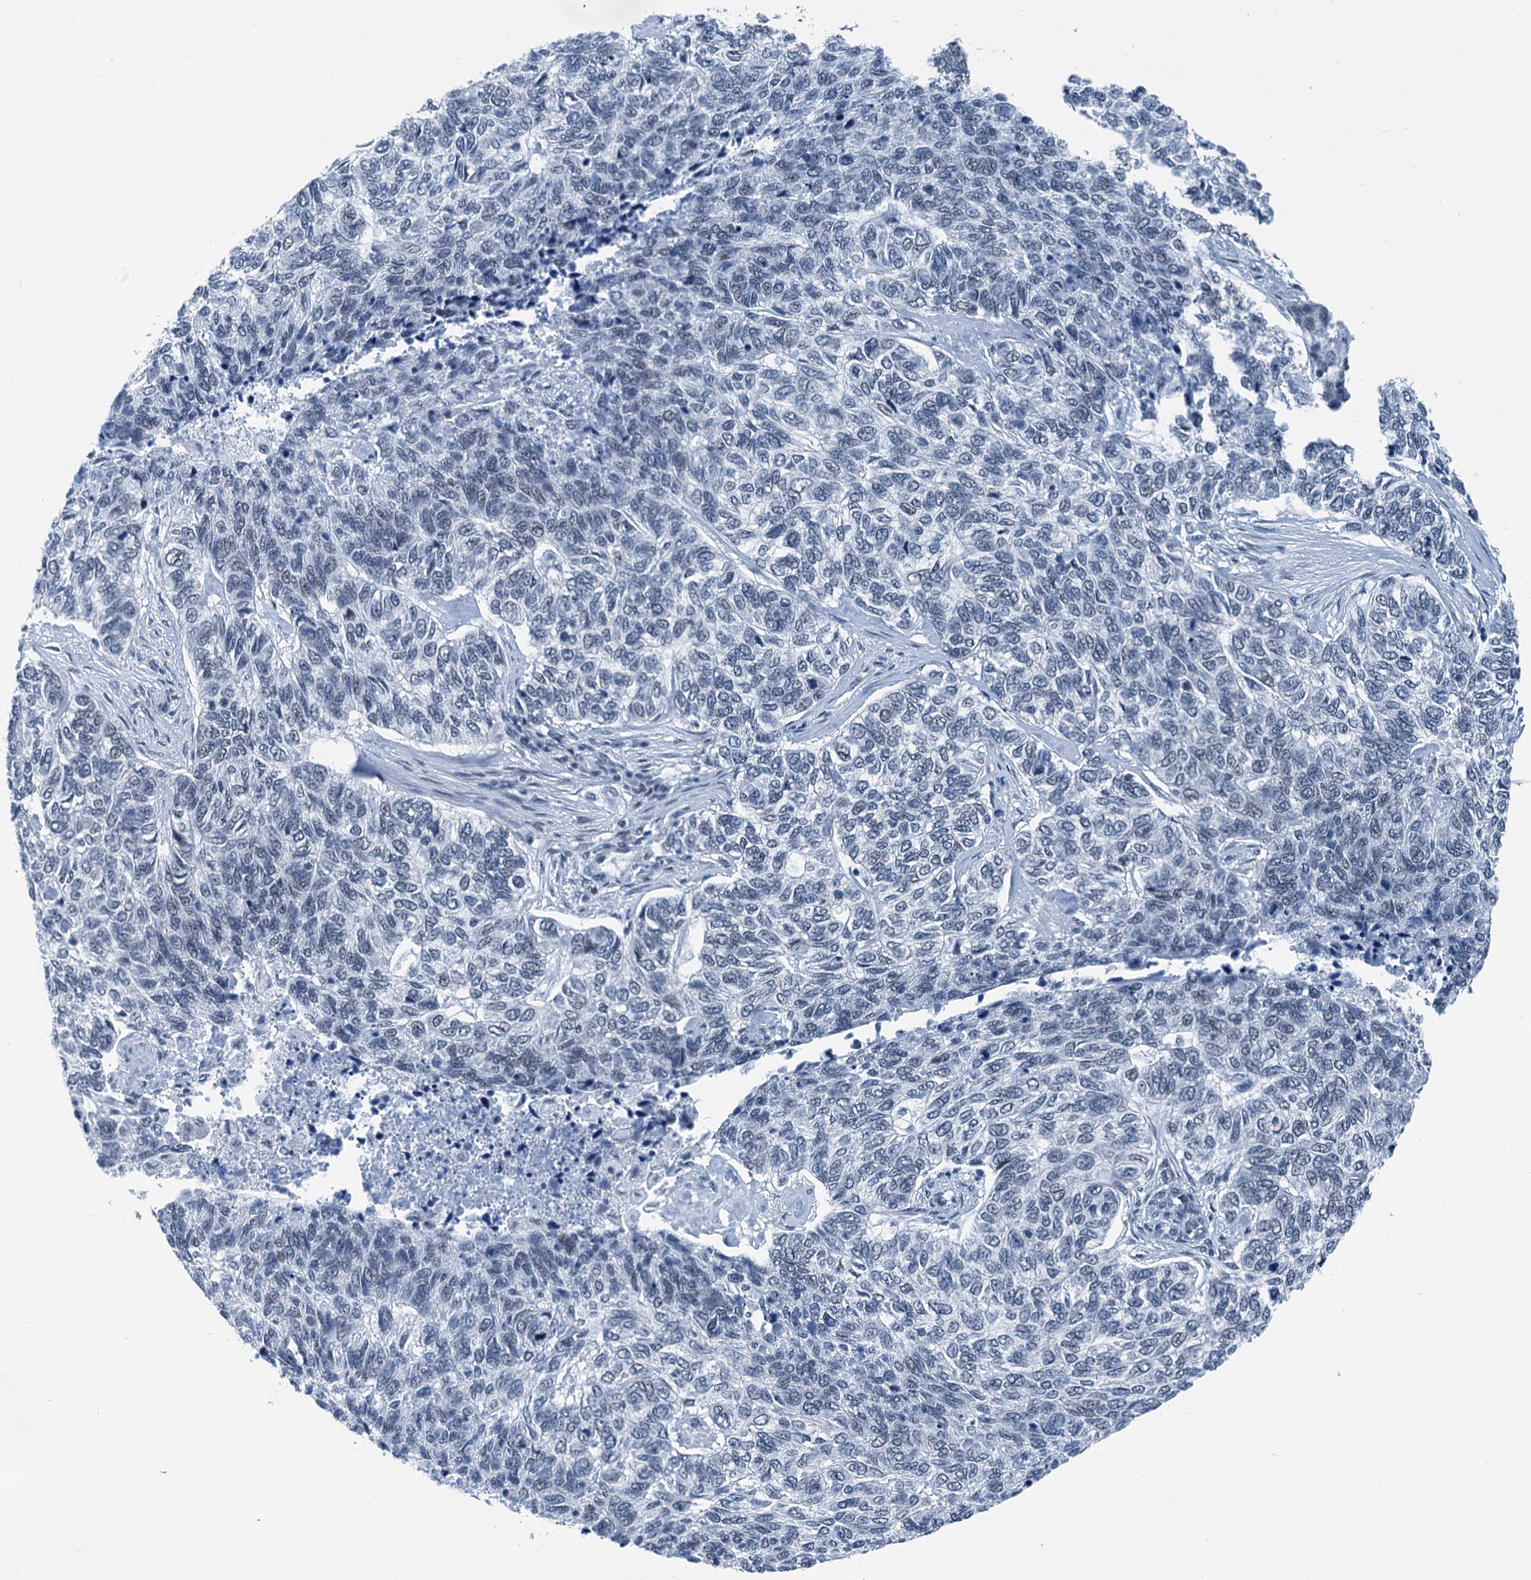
{"staining": {"intensity": "negative", "quantity": "none", "location": "none"}, "tissue": "skin cancer", "cell_type": "Tumor cells", "image_type": "cancer", "snomed": [{"axis": "morphology", "description": "Basal cell carcinoma"}, {"axis": "topography", "description": "Skin"}], "caption": "DAB immunohistochemical staining of basal cell carcinoma (skin) displays no significant positivity in tumor cells. The staining is performed using DAB (3,3'-diaminobenzidine) brown chromogen with nuclei counter-stained in using hematoxylin.", "gene": "TRPT1", "patient": {"sex": "female", "age": 65}}